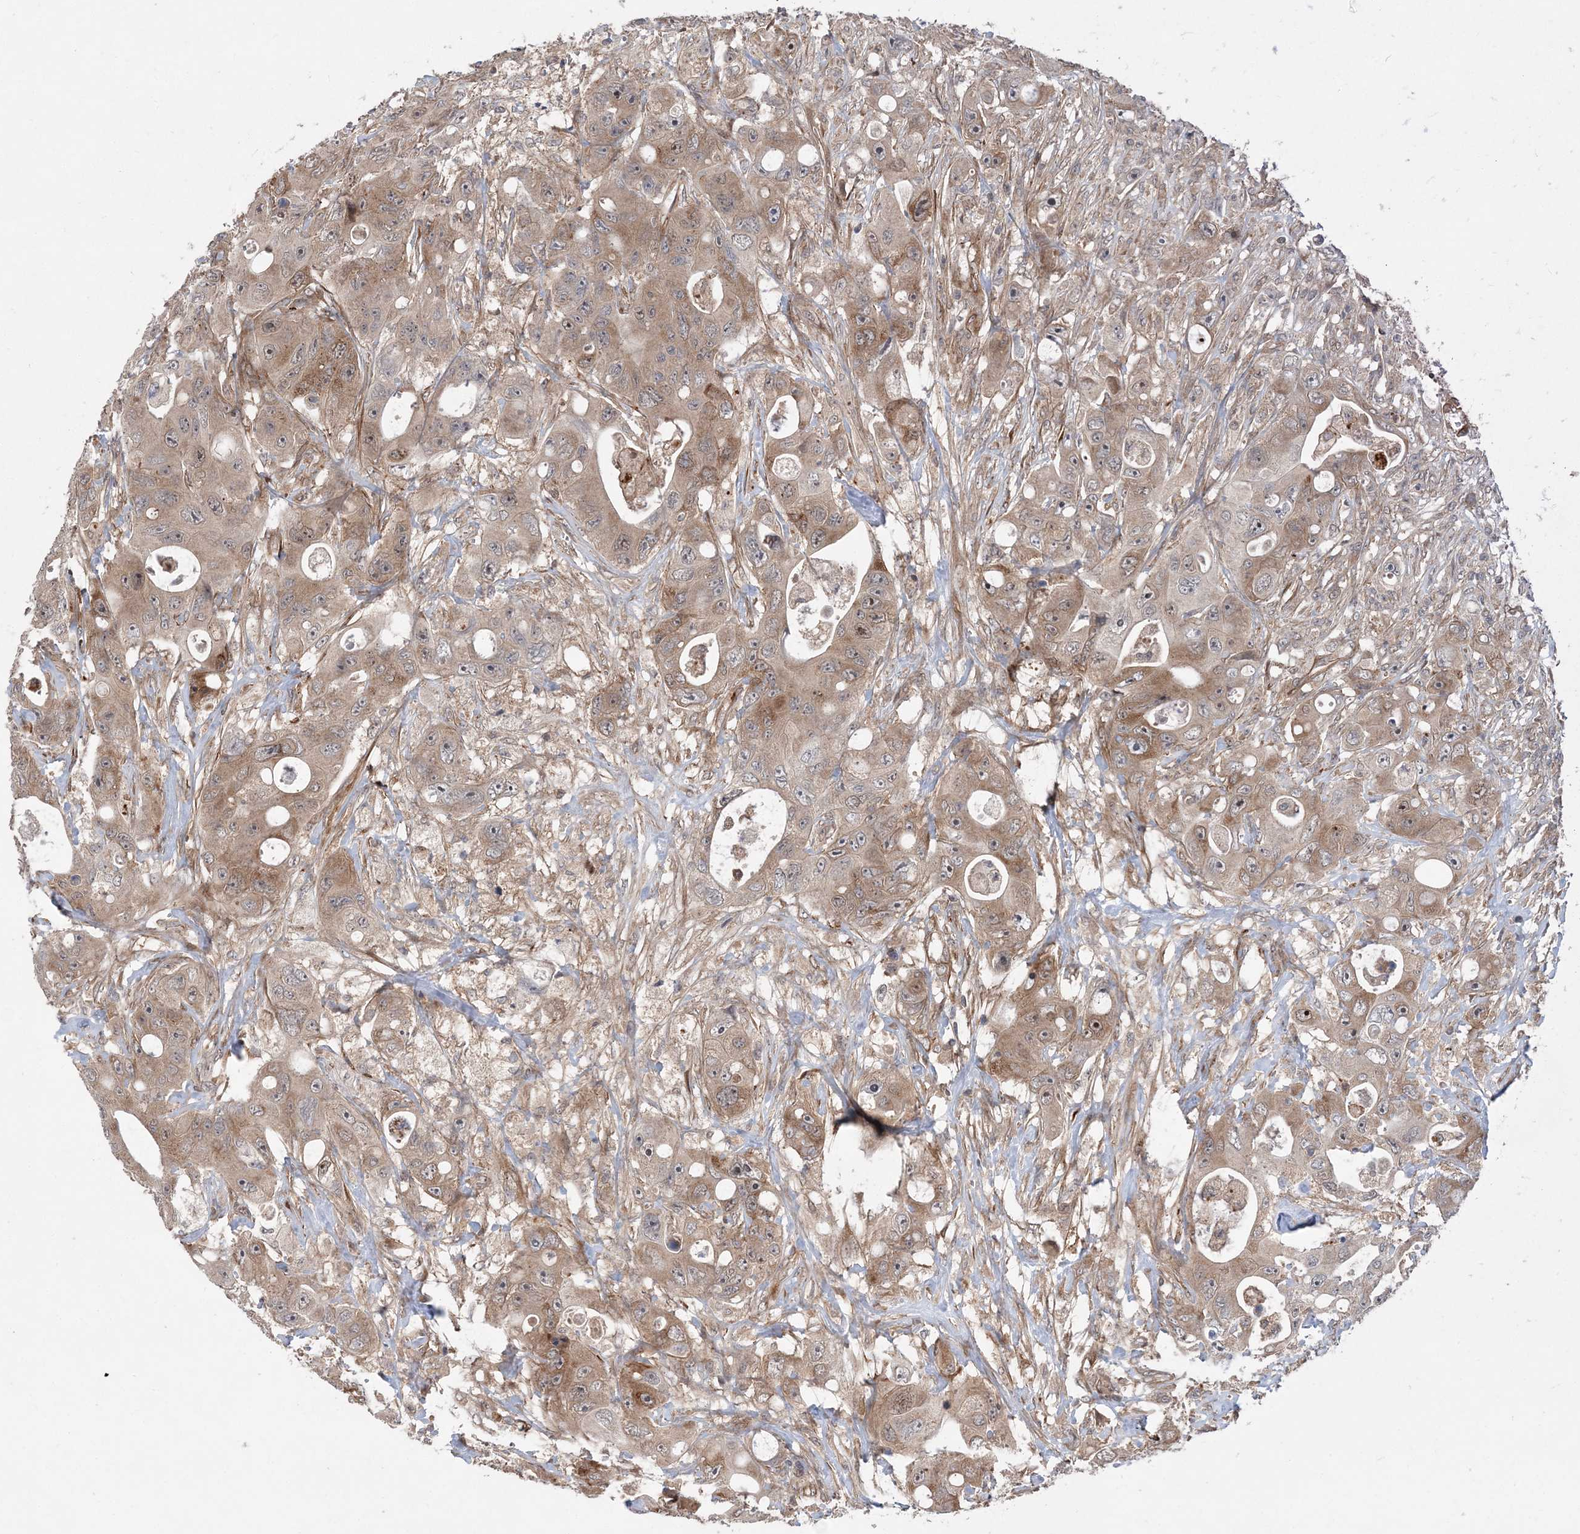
{"staining": {"intensity": "moderate", "quantity": ">75%", "location": "cytoplasmic/membranous"}, "tissue": "colorectal cancer", "cell_type": "Tumor cells", "image_type": "cancer", "snomed": [{"axis": "morphology", "description": "Adenocarcinoma, NOS"}, {"axis": "topography", "description": "Colon"}], "caption": "Protein expression analysis of human colorectal adenocarcinoma reveals moderate cytoplasmic/membranous staining in approximately >75% of tumor cells.", "gene": "GEMIN5", "patient": {"sex": "female", "age": 46}}